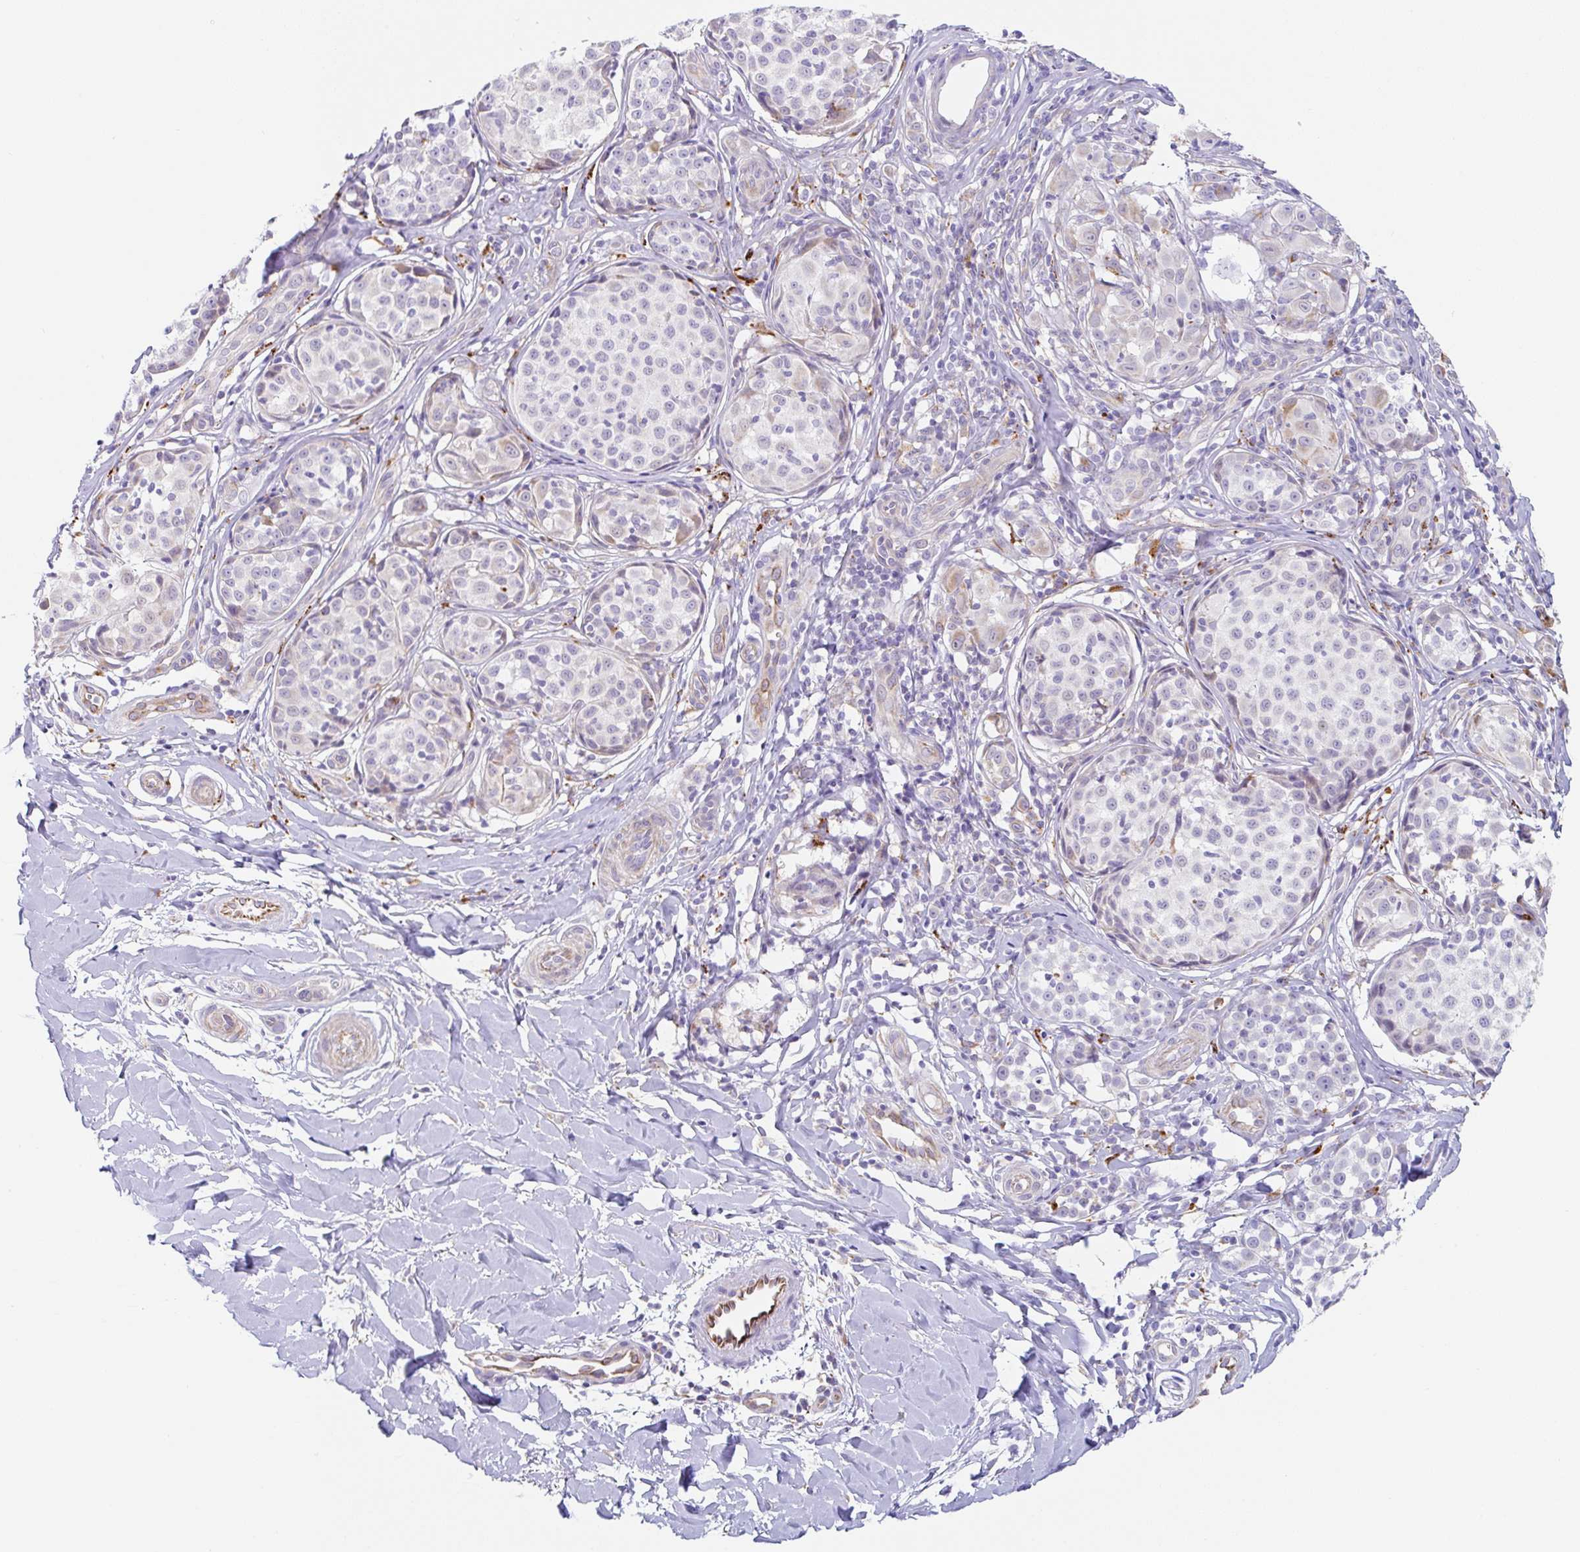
{"staining": {"intensity": "negative", "quantity": "none", "location": "none"}, "tissue": "melanoma", "cell_type": "Tumor cells", "image_type": "cancer", "snomed": [{"axis": "morphology", "description": "Malignant melanoma, NOS"}, {"axis": "topography", "description": "Skin"}], "caption": "Micrograph shows no significant protein expression in tumor cells of malignant melanoma.", "gene": "DKK4", "patient": {"sex": "female", "age": 35}}